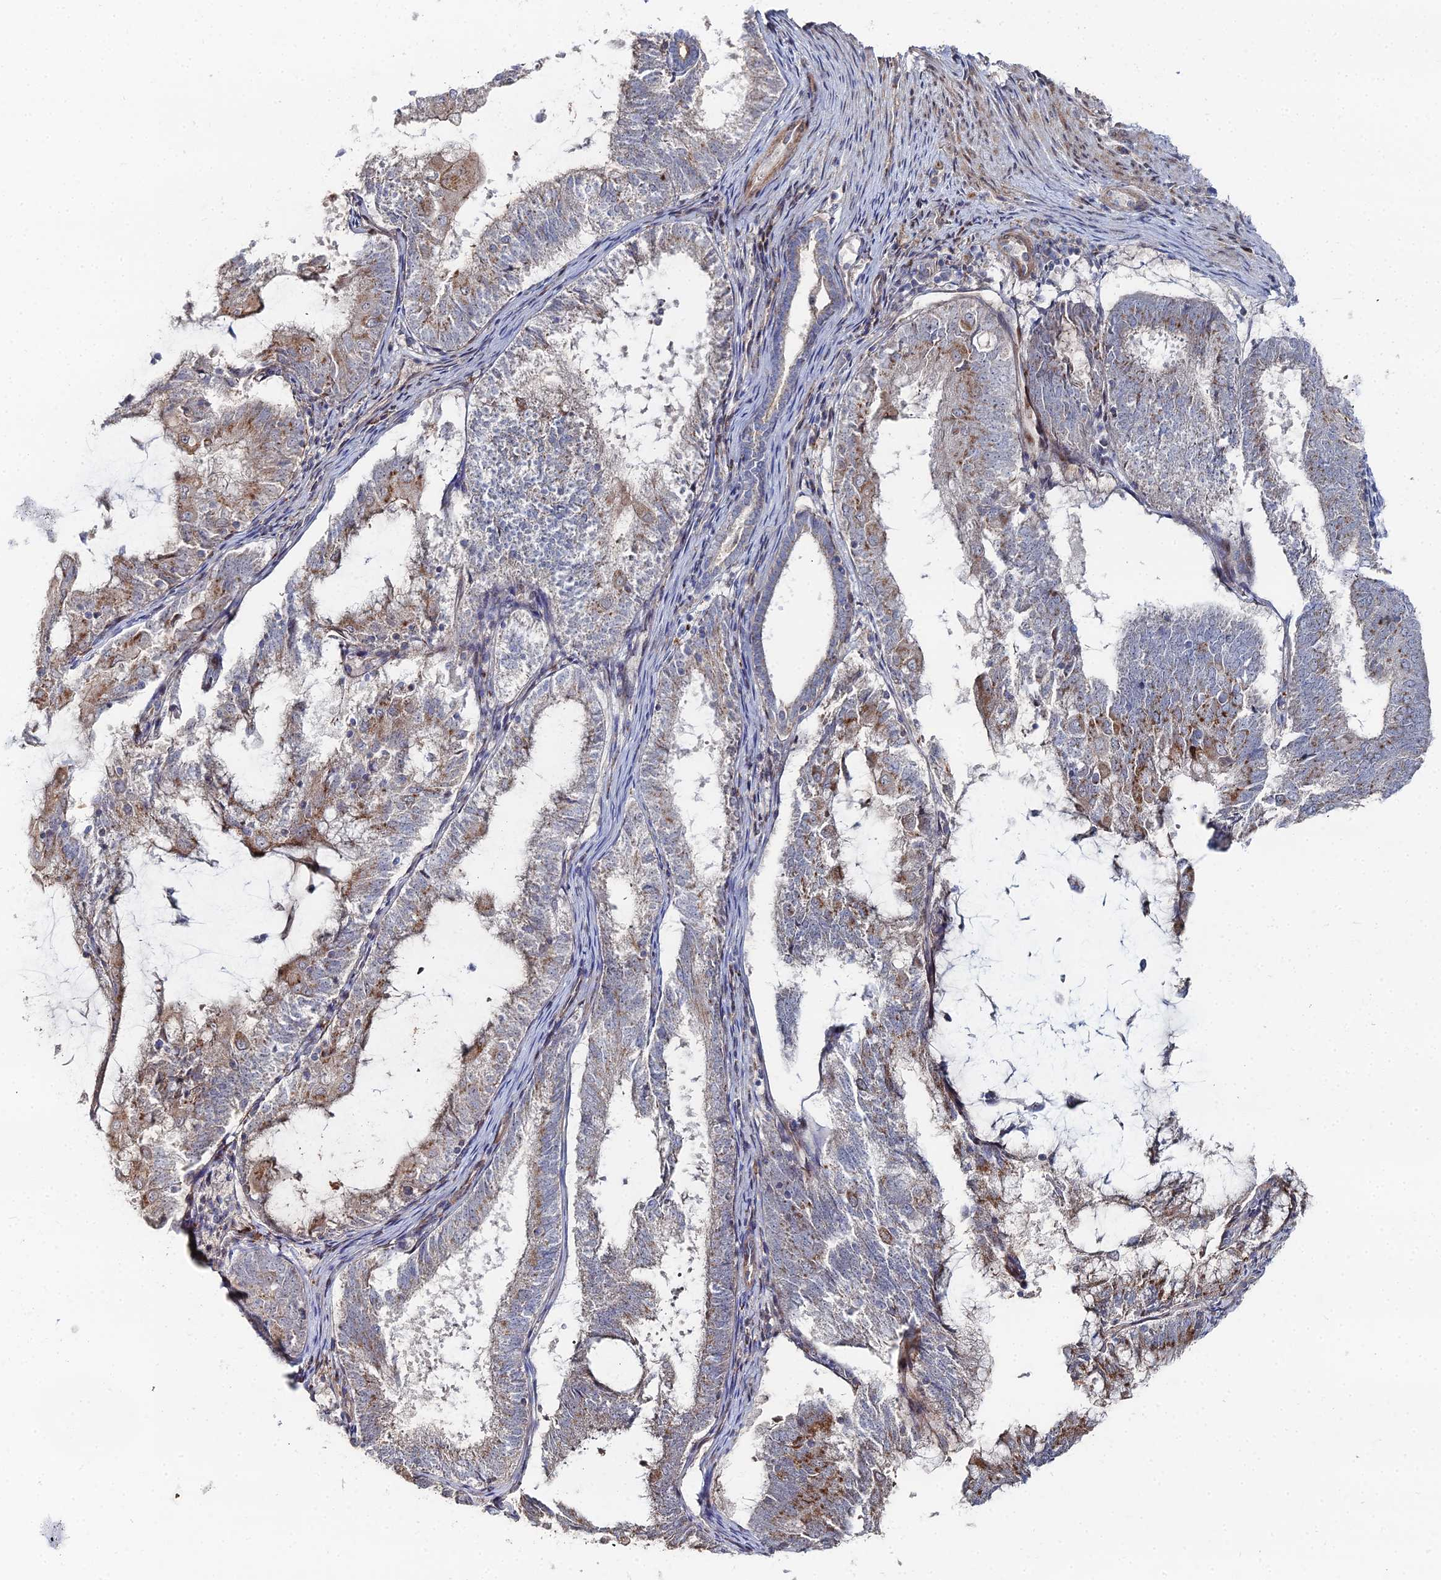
{"staining": {"intensity": "moderate", "quantity": ">75%", "location": "cytoplasmic/membranous"}, "tissue": "endometrial cancer", "cell_type": "Tumor cells", "image_type": "cancer", "snomed": [{"axis": "morphology", "description": "Adenocarcinoma, NOS"}, {"axis": "topography", "description": "Endometrium"}], "caption": "IHC micrograph of human endometrial cancer stained for a protein (brown), which demonstrates medium levels of moderate cytoplasmic/membranous positivity in approximately >75% of tumor cells.", "gene": "SGMS1", "patient": {"sex": "female", "age": 81}}